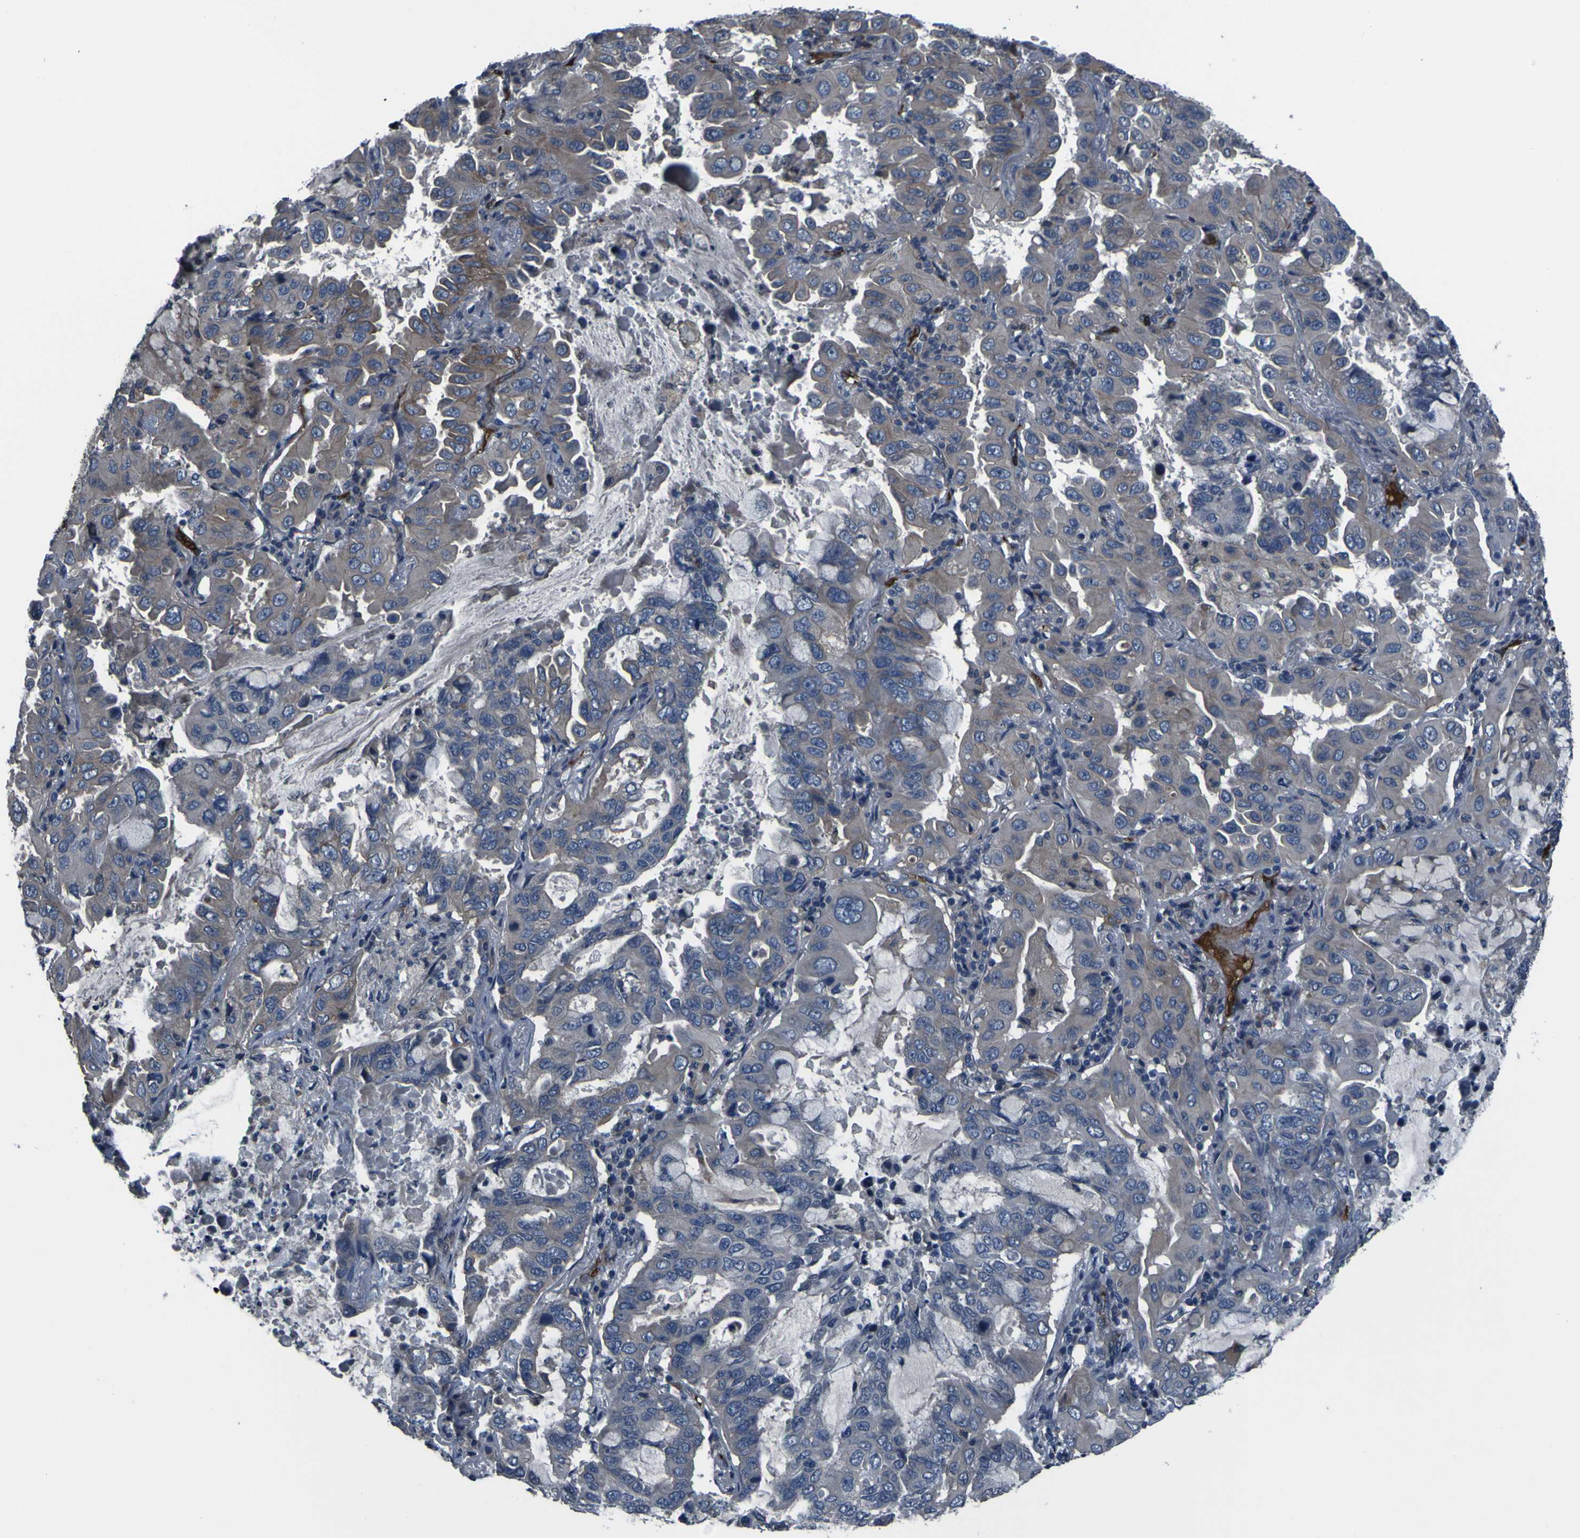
{"staining": {"intensity": "weak", "quantity": "<25%", "location": "cytoplasmic/membranous"}, "tissue": "lung cancer", "cell_type": "Tumor cells", "image_type": "cancer", "snomed": [{"axis": "morphology", "description": "Adenocarcinoma, NOS"}, {"axis": "topography", "description": "Lung"}], "caption": "A high-resolution image shows IHC staining of adenocarcinoma (lung), which exhibits no significant expression in tumor cells.", "gene": "GRAMD1A", "patient": {"sex": "male", "age": 64}}